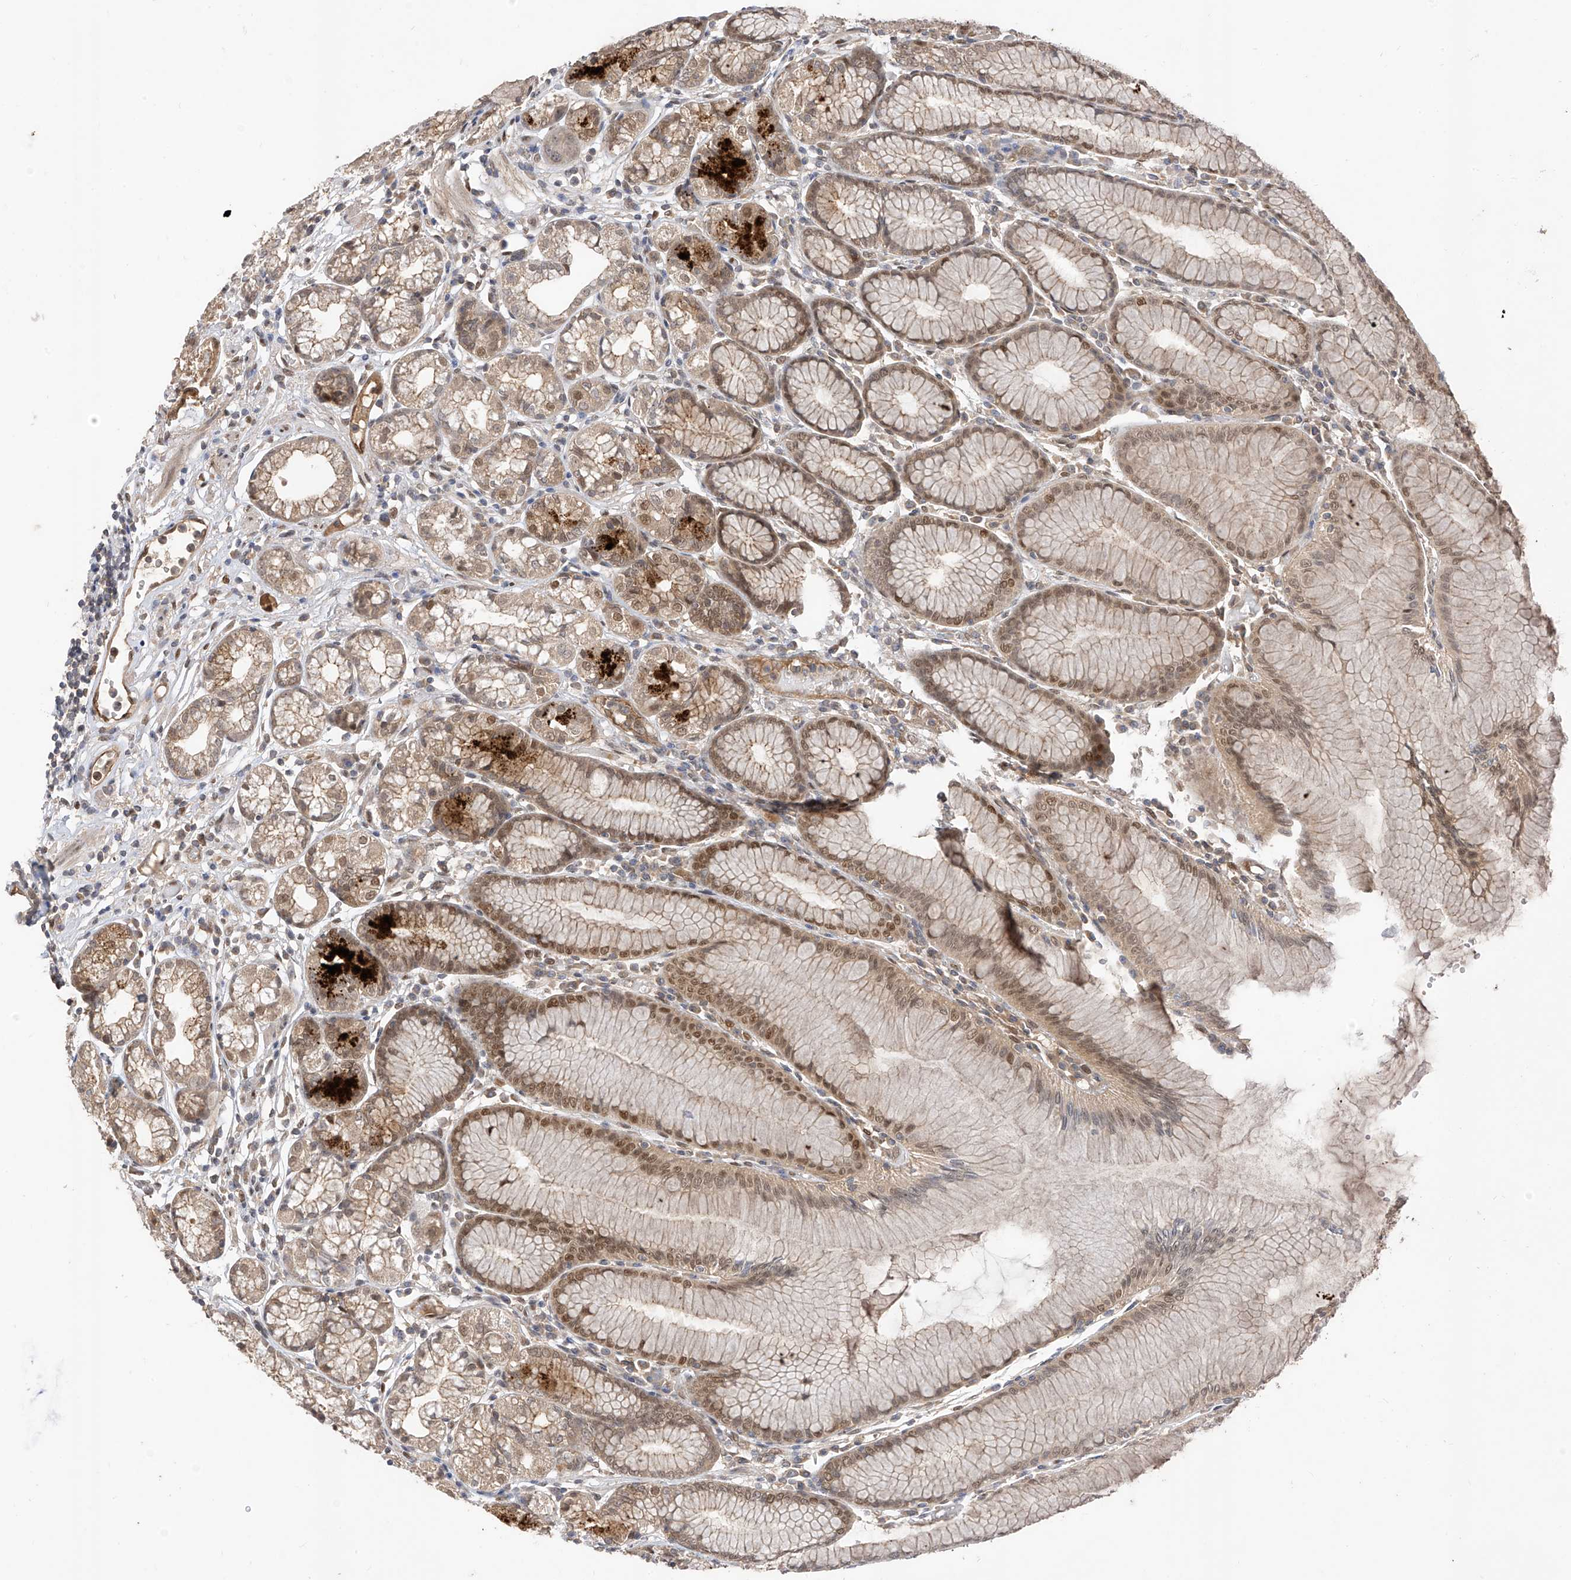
{"staining": {"intensity": "moderate", "quantity": "<25%", "location": "cytoplasmic/membranous,nuclear"}, "tissue": "stomach", "cell_type": "Glandular cells", "image_type": "normal", "snomed": [{"axis": "morphology", "description": "Normal tissue, NOS"}, {"axis": "topography", "description": "Stomach"}], "caption": "Immunohistochemistry image of benign stomach stained for a protein (brown), which shows low levels of moderate cytoplasmic/membranous,nuclear staining in approximately <25% of glandular cells.", "gene": "MRTFA", "patient": {"sex": "female", "age": 57}}